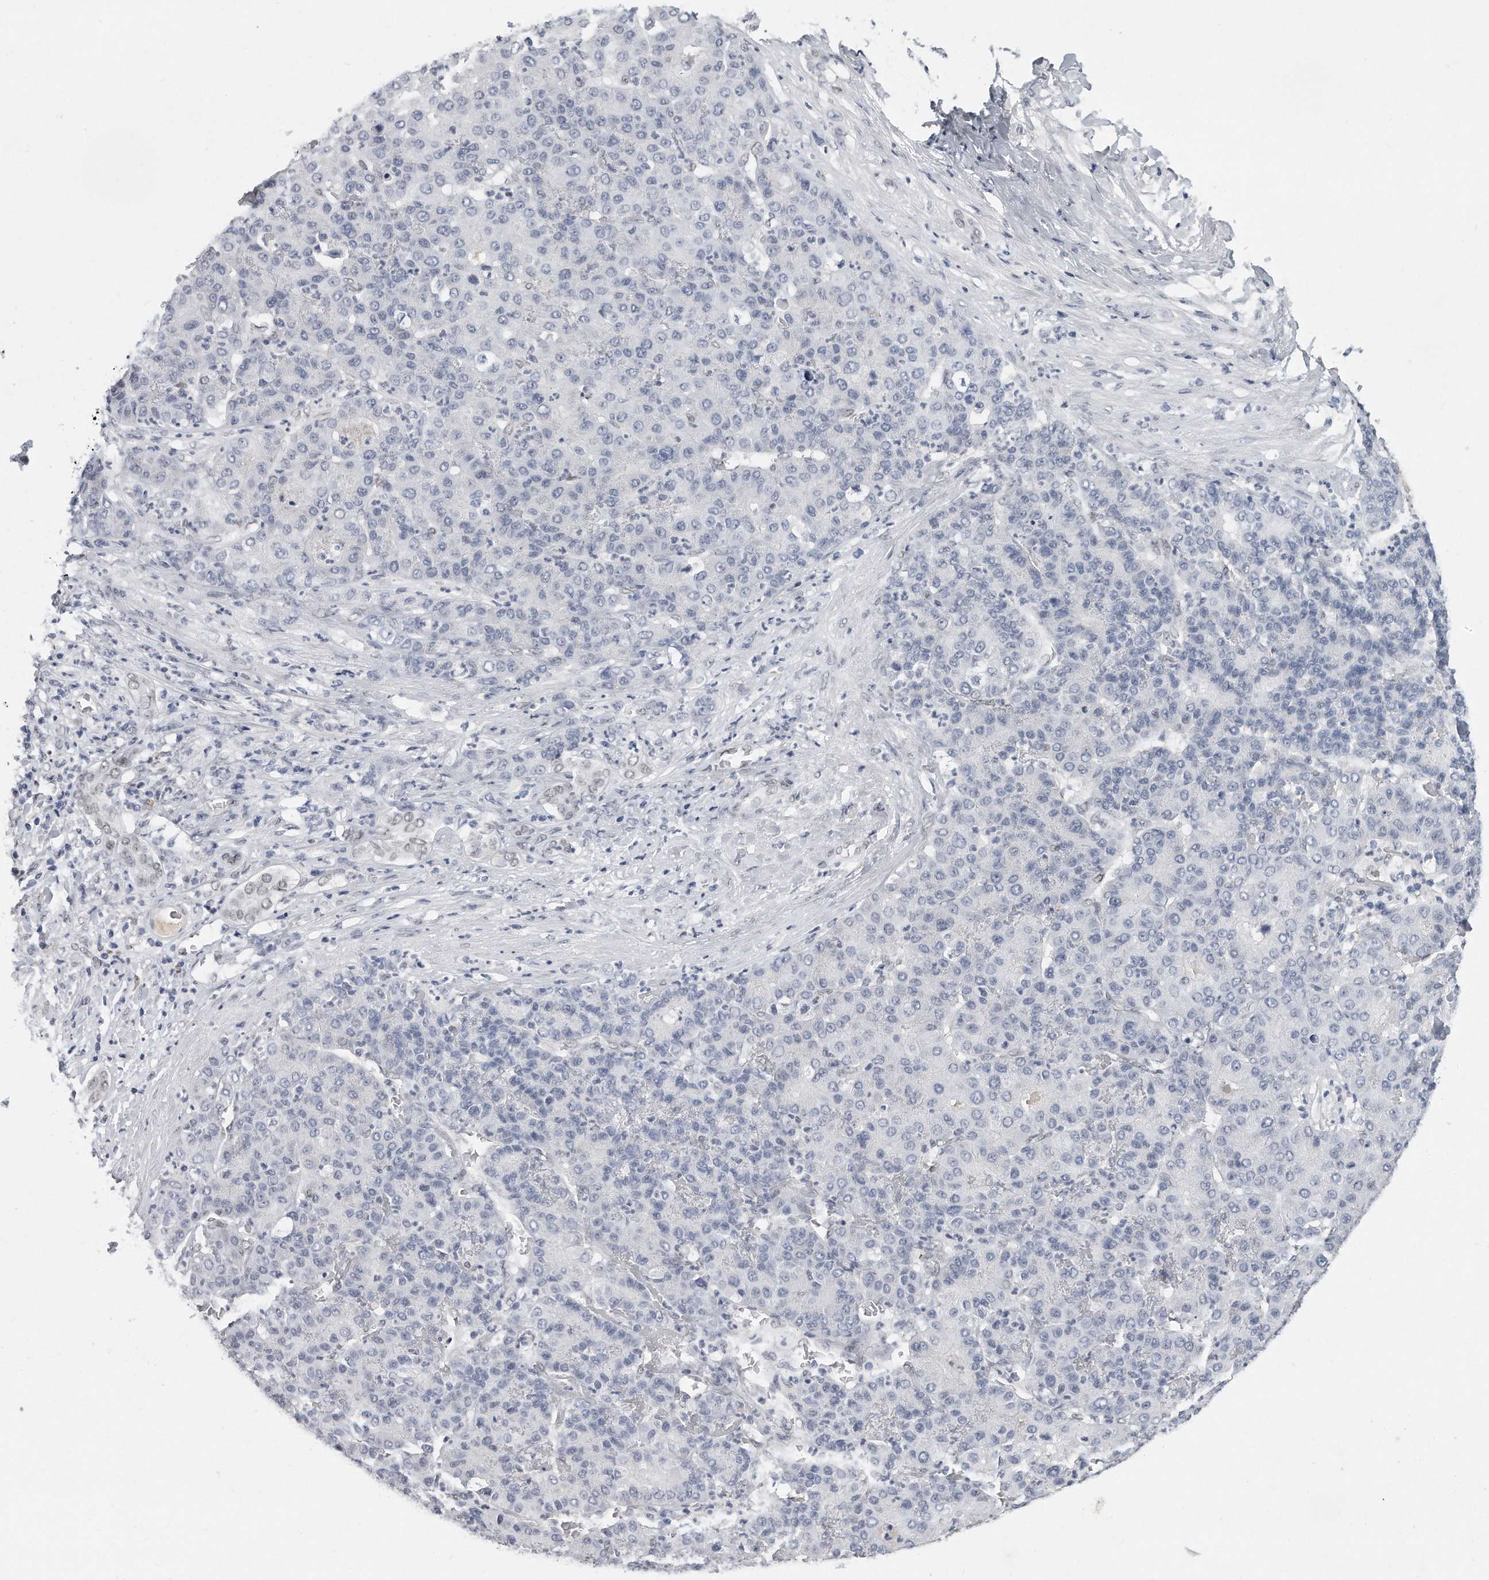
{"staining": {"intensity": "negative", "quantity": "none", "location": "none"}, "tissue": "liver cancer", "cell_type": "Tumor cells", "image_type": "cancer", "snomed": [{"axis": "morphology", "description": "Carcinoma, Hepatocellular, NOS"}, {"axis": "topography", "description": "Liver"}], "caption": "IHC micrograph of neoplastic tissue: human liver hepatocellular carcinoma stained with DAB shows no significant protein positivity in tumor cells.", "gene": "CTBP2", "patient": {"sex": "male", "age": 65}}